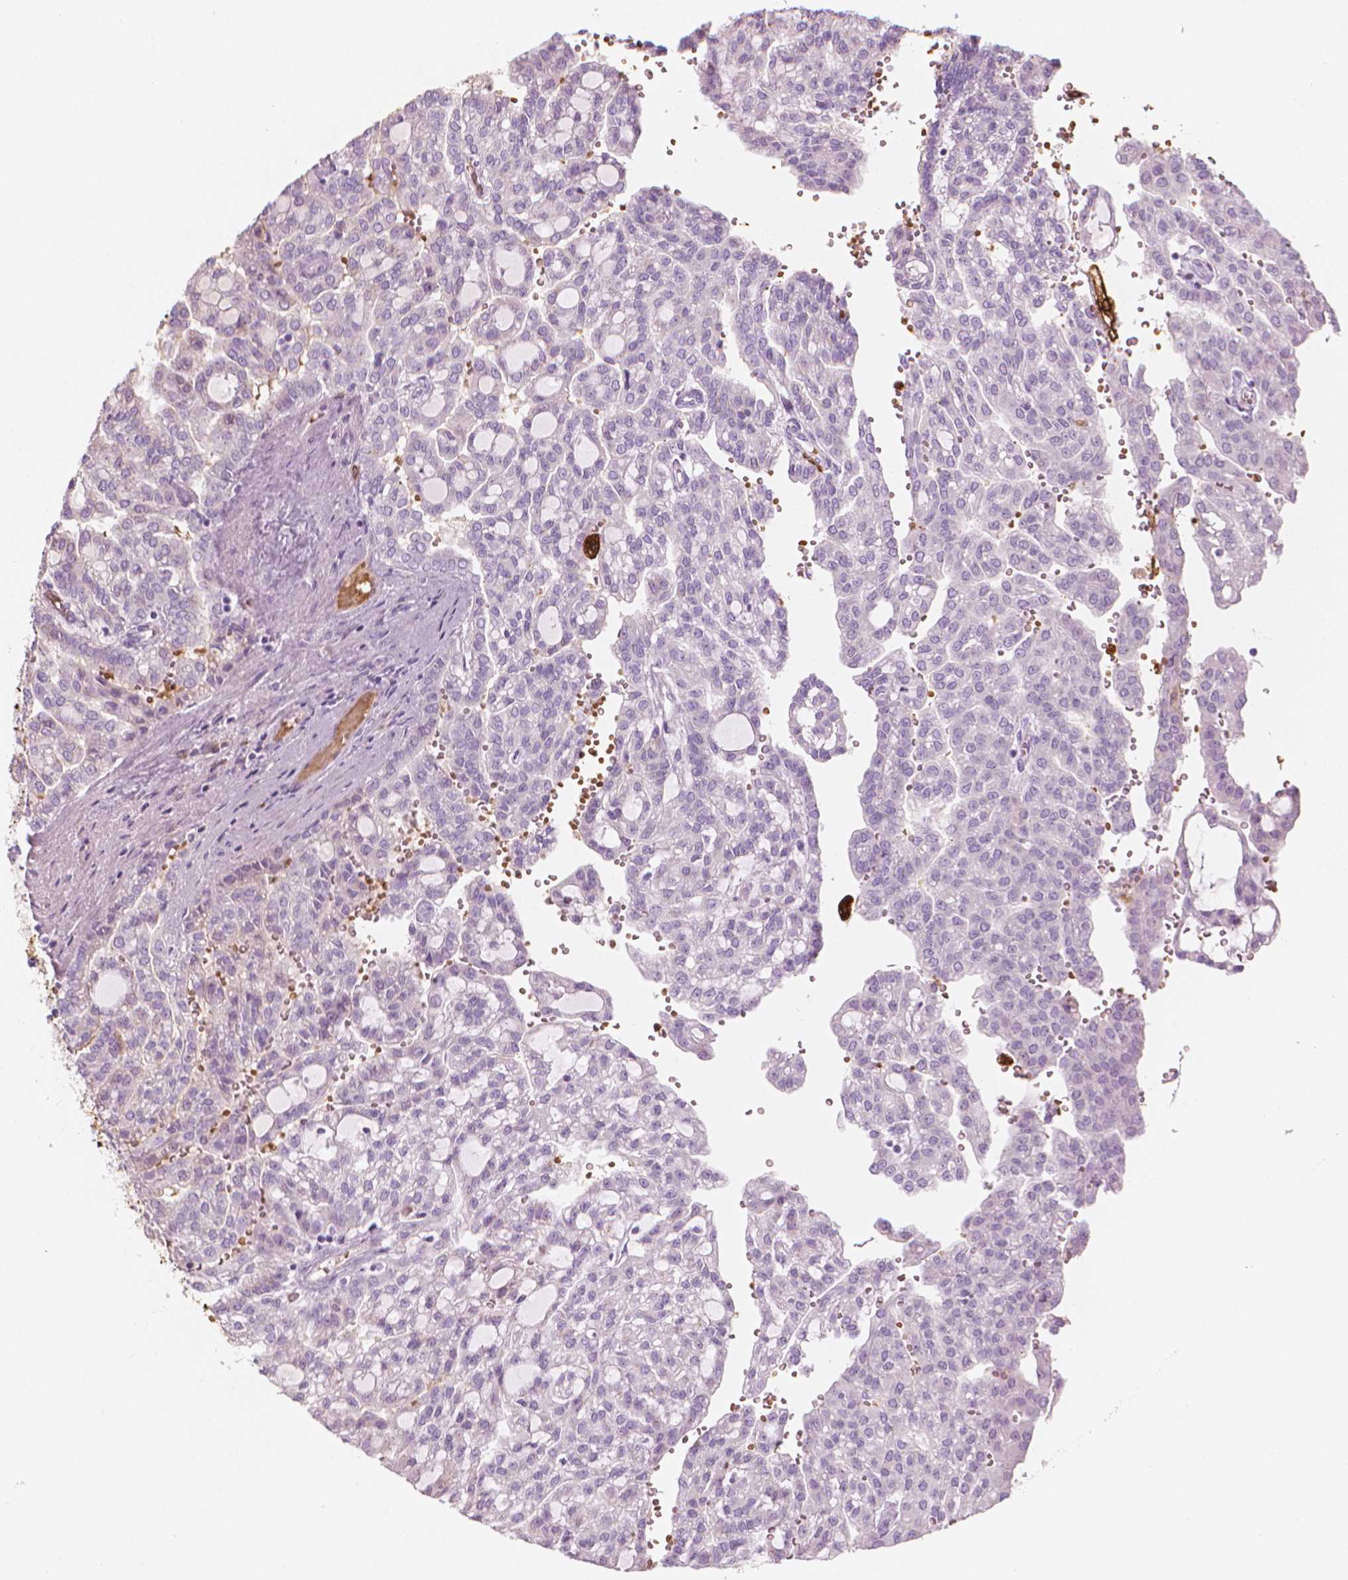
{"staining": {"intensity": "negative", "quantity": "none", "location": "none"}, "tissue": "renal cancer", "cell_type": "Tumor cells", "image_type": "cancer", "snomed": [{"axis": "morphology", "description": "Adenocarcinoma, NOS"}, {"axis": "topography", "description": "Kidney"}], "caption": "DAB immunohistochemical staining of human renal cancer displays no significant staining in tumor cells.", "gene": "CES1", "patient": {"sex": "male", "age": 63}}